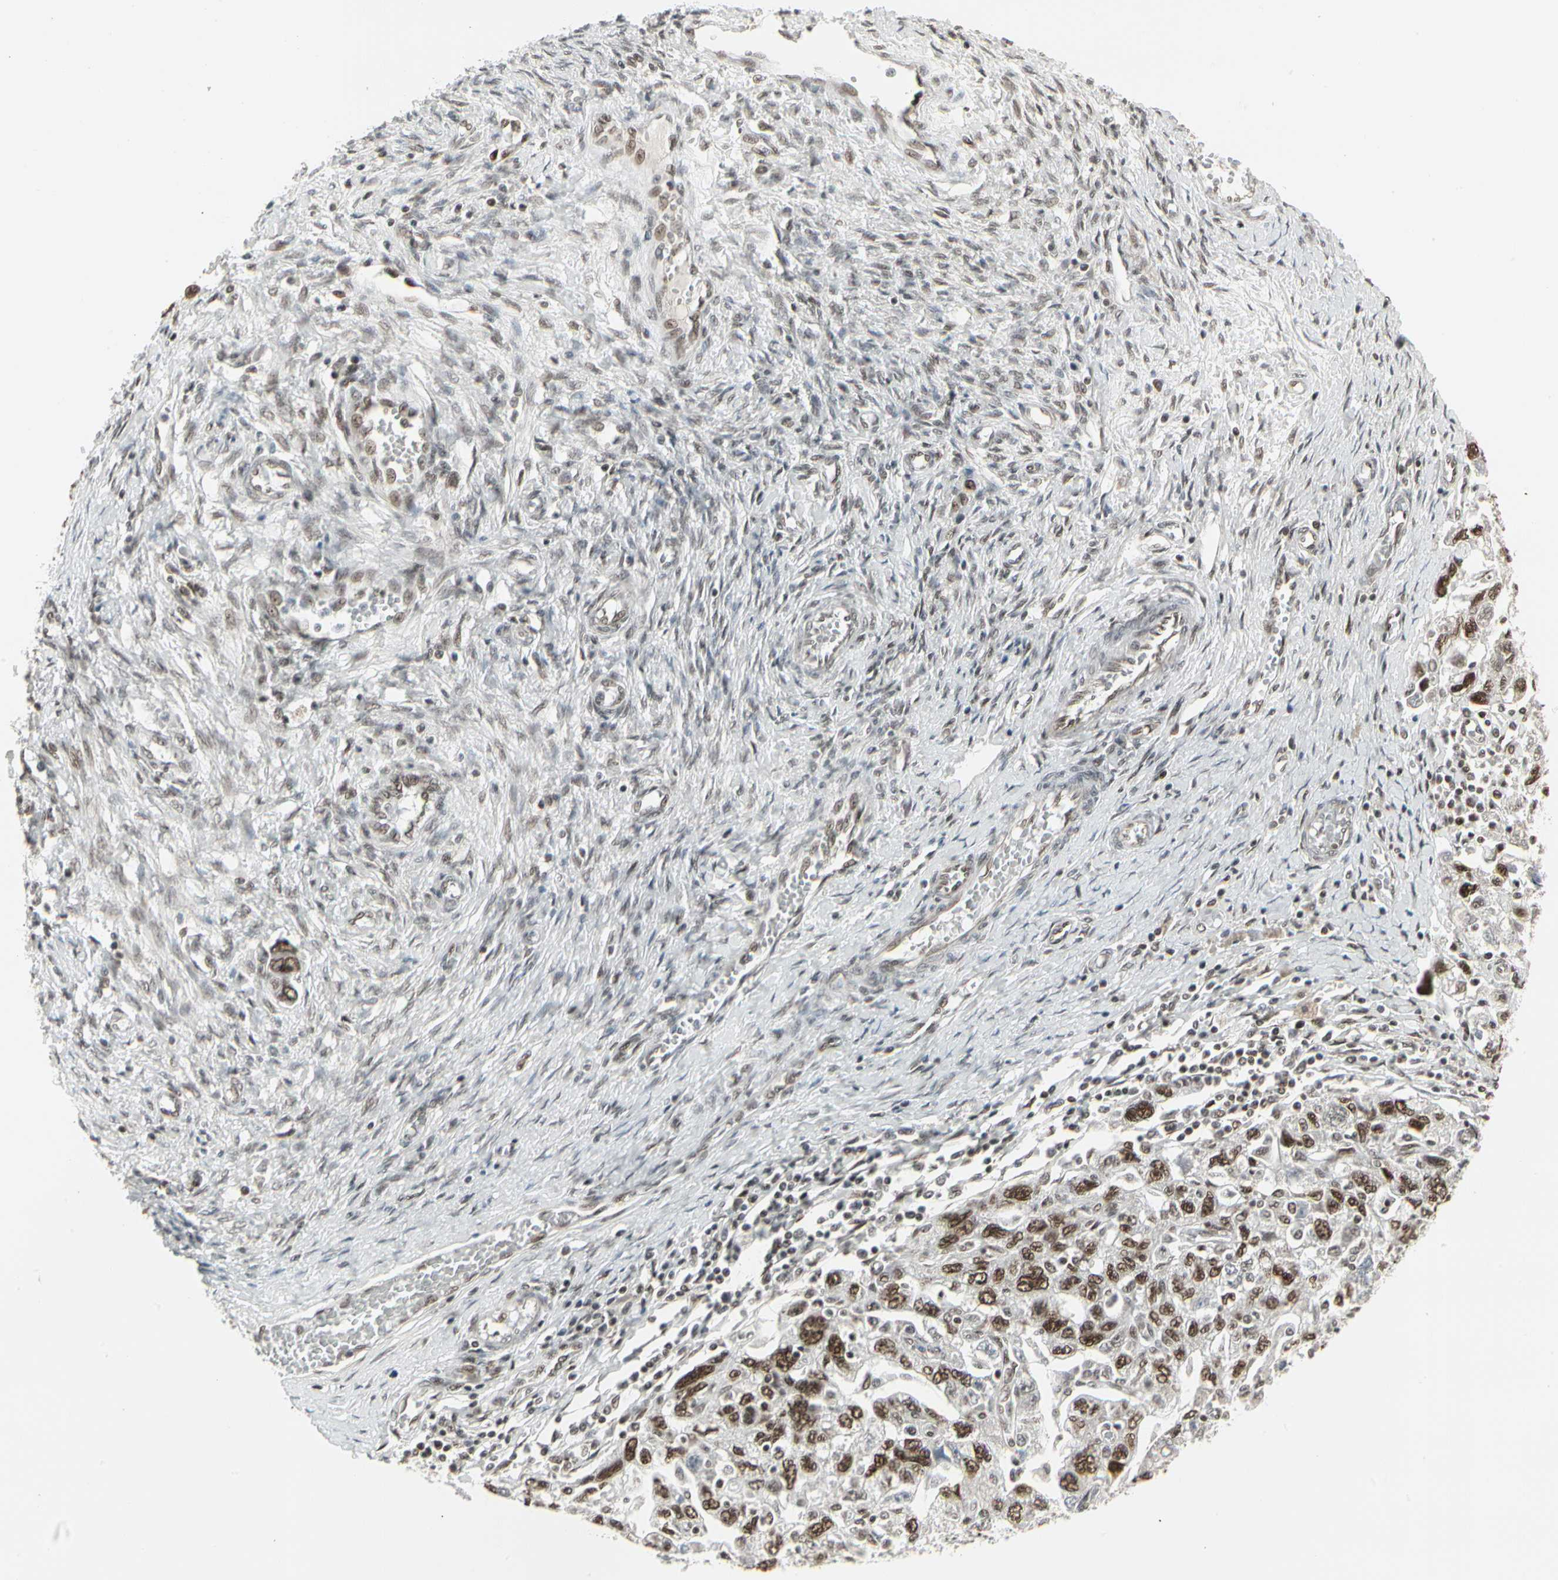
{"staining": {"intensity": "strong", "quantity": ">75%", "location": "cytoplasmic/membranous"}, "tissue": "ovarian cancer", "cell_type": "Tumor cells", "image_type": "cancer", "snomed": [{"axis": "morphology", "description": "Carcinoma, NOS"}, {"axis": "morphology", "description": "Cystadenocarcinoma, serous, NOS"}, {"axis": "topography", "description": "Ovary"}], "caption": "This image shows ovarian cancer stained with immunohistochemistry (IHC) to label a protein in brown. The cytoplasmic/membranous of tumor cells show strong positivity for the protein. Nuclei are counter-stained blue.", "gene": "HMG20A", "patient": {"sex": "female", "age": 69}}